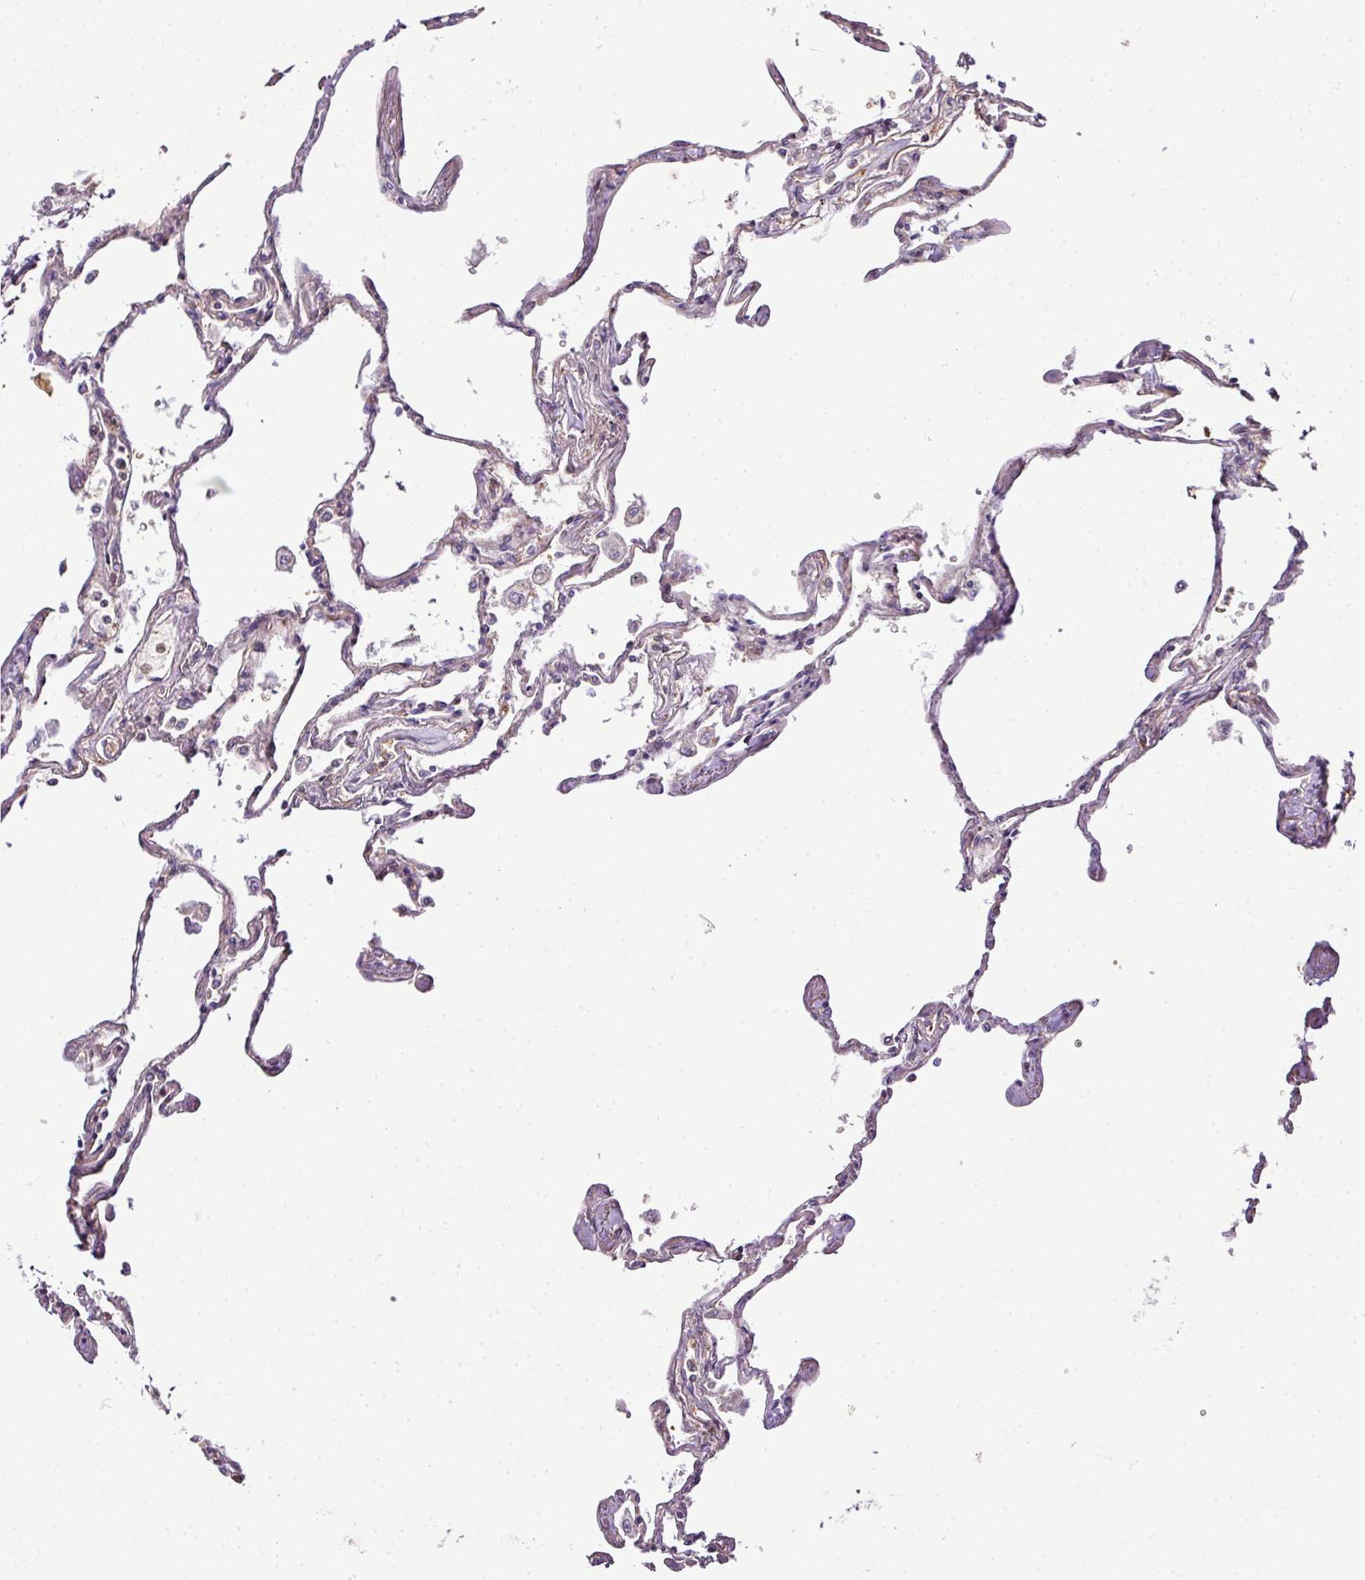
{"staining": {"intensity": "negative", "quantity": "none", "location": "none"}, "tissue": "lung", "cell_type": "Alveolar cells", "image_type": "normal", "snomed": [{"axis": "morphology", "description": "Normal tissue, NOS"}, {"axis": "topography", "description": "Lung"}], "caption": "Immunohistochemistry (IHC) of benign human lung demonstrates no positivity in alveolar cells. (Stains: DAB (3,3'-diaminobenzidine) immunohistochemistry with hematoxylin counter stain, Microscopy: brightfield microscopy at high magnification).", "gene": "TMEM107", "patient": {"sex": "female", "age": 67}}